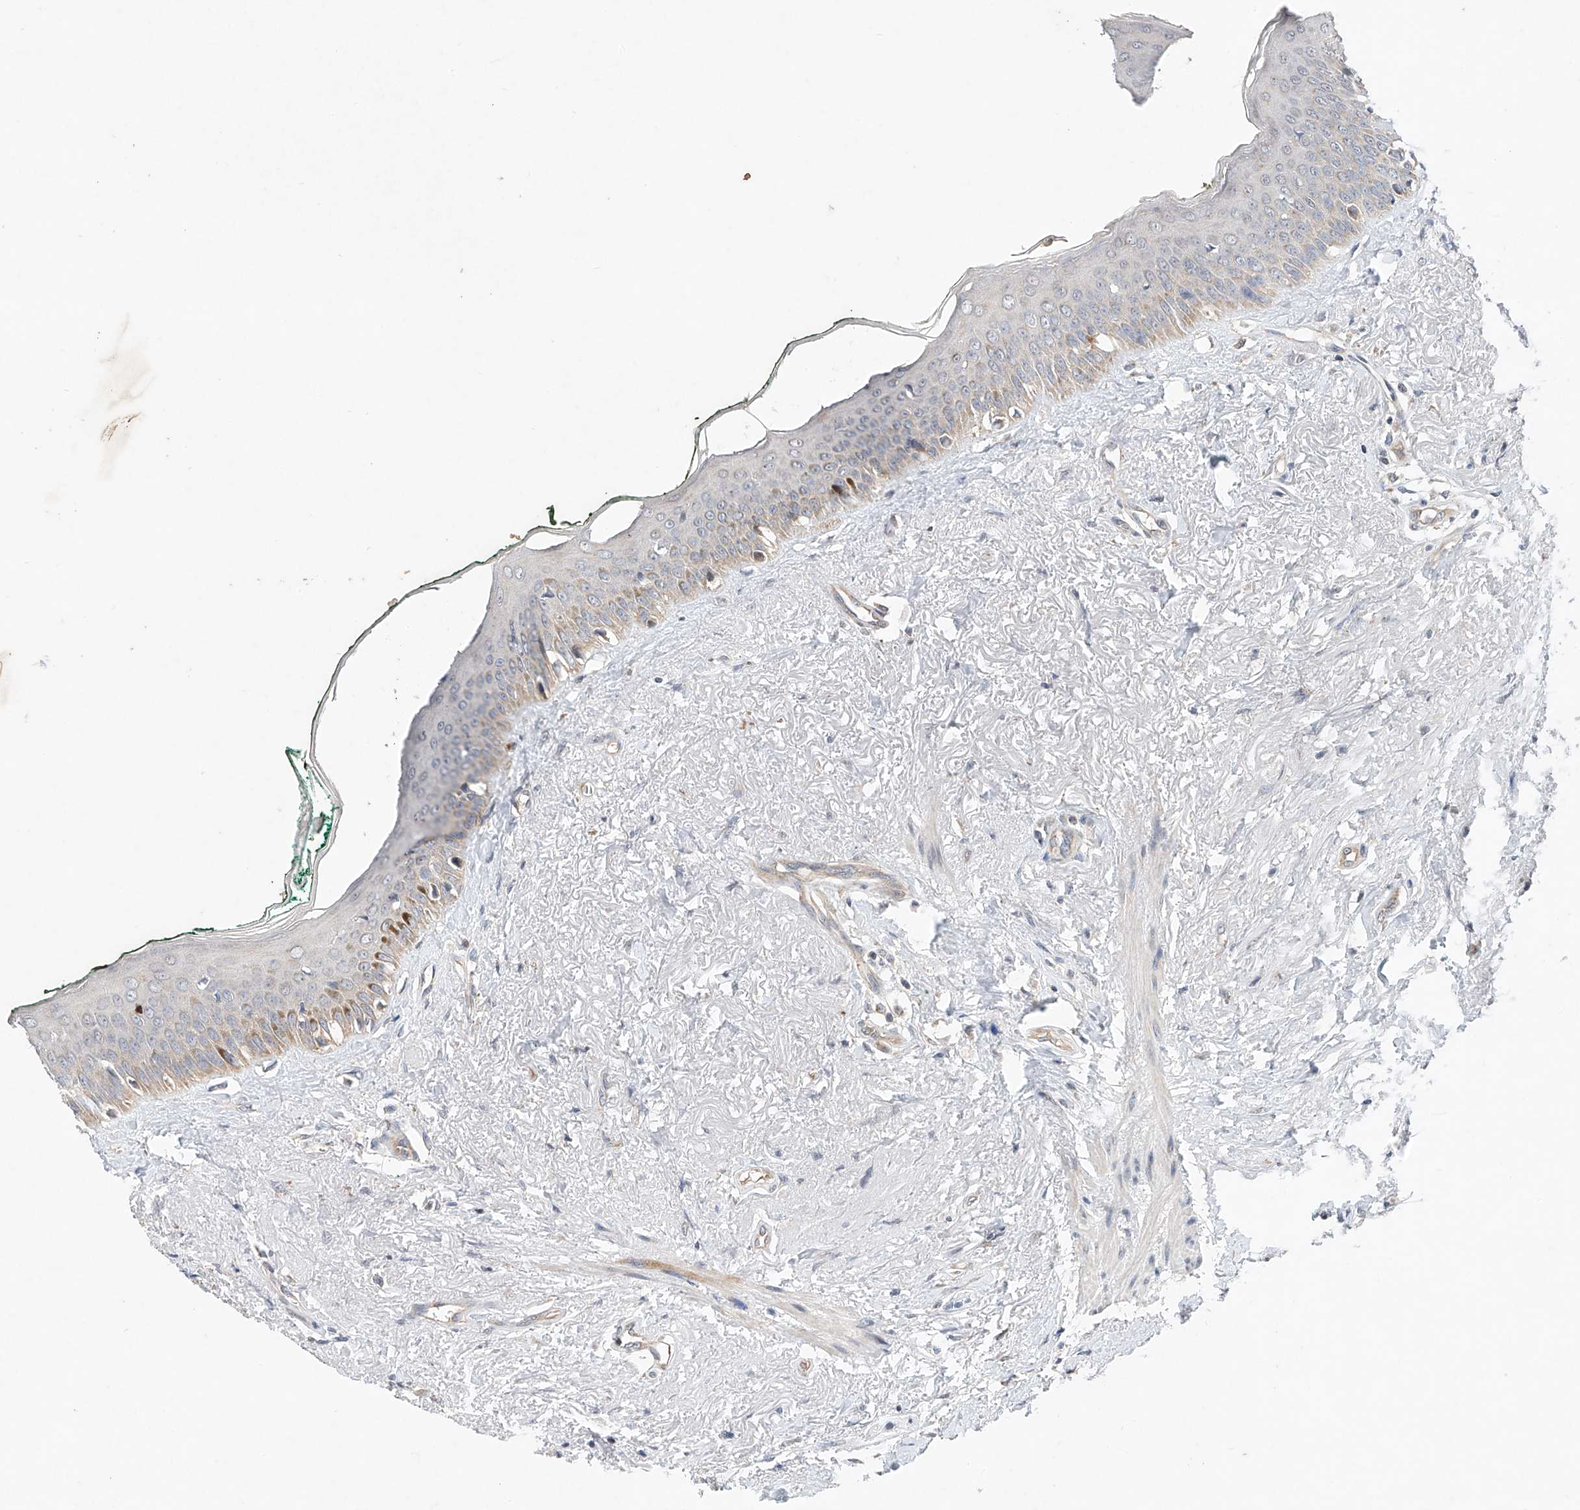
{"staining": {"intensity": "moderate", "quantity": "<25%", "location": "cytoplasmic/membranous"}, "tissue": "oral mucosa", "cell_type": "Squamous epithelial cells", "image_type": "normal", "snomed": [{"axis": "morphology", "description": "Normal tissue, NOS"}, {"axis": "topography", "description": "Oral tissue"}], "caption": "IHC (DAB (3,3'-diaminobenzidine)) staining of unremarkable oral mucosa displays moderate cytoplasmic/membranous protein expression in approximately <25% of squamous epithelial cells.", "gene": "FASTK", "patient": {"sex": "female", "age": 70}}